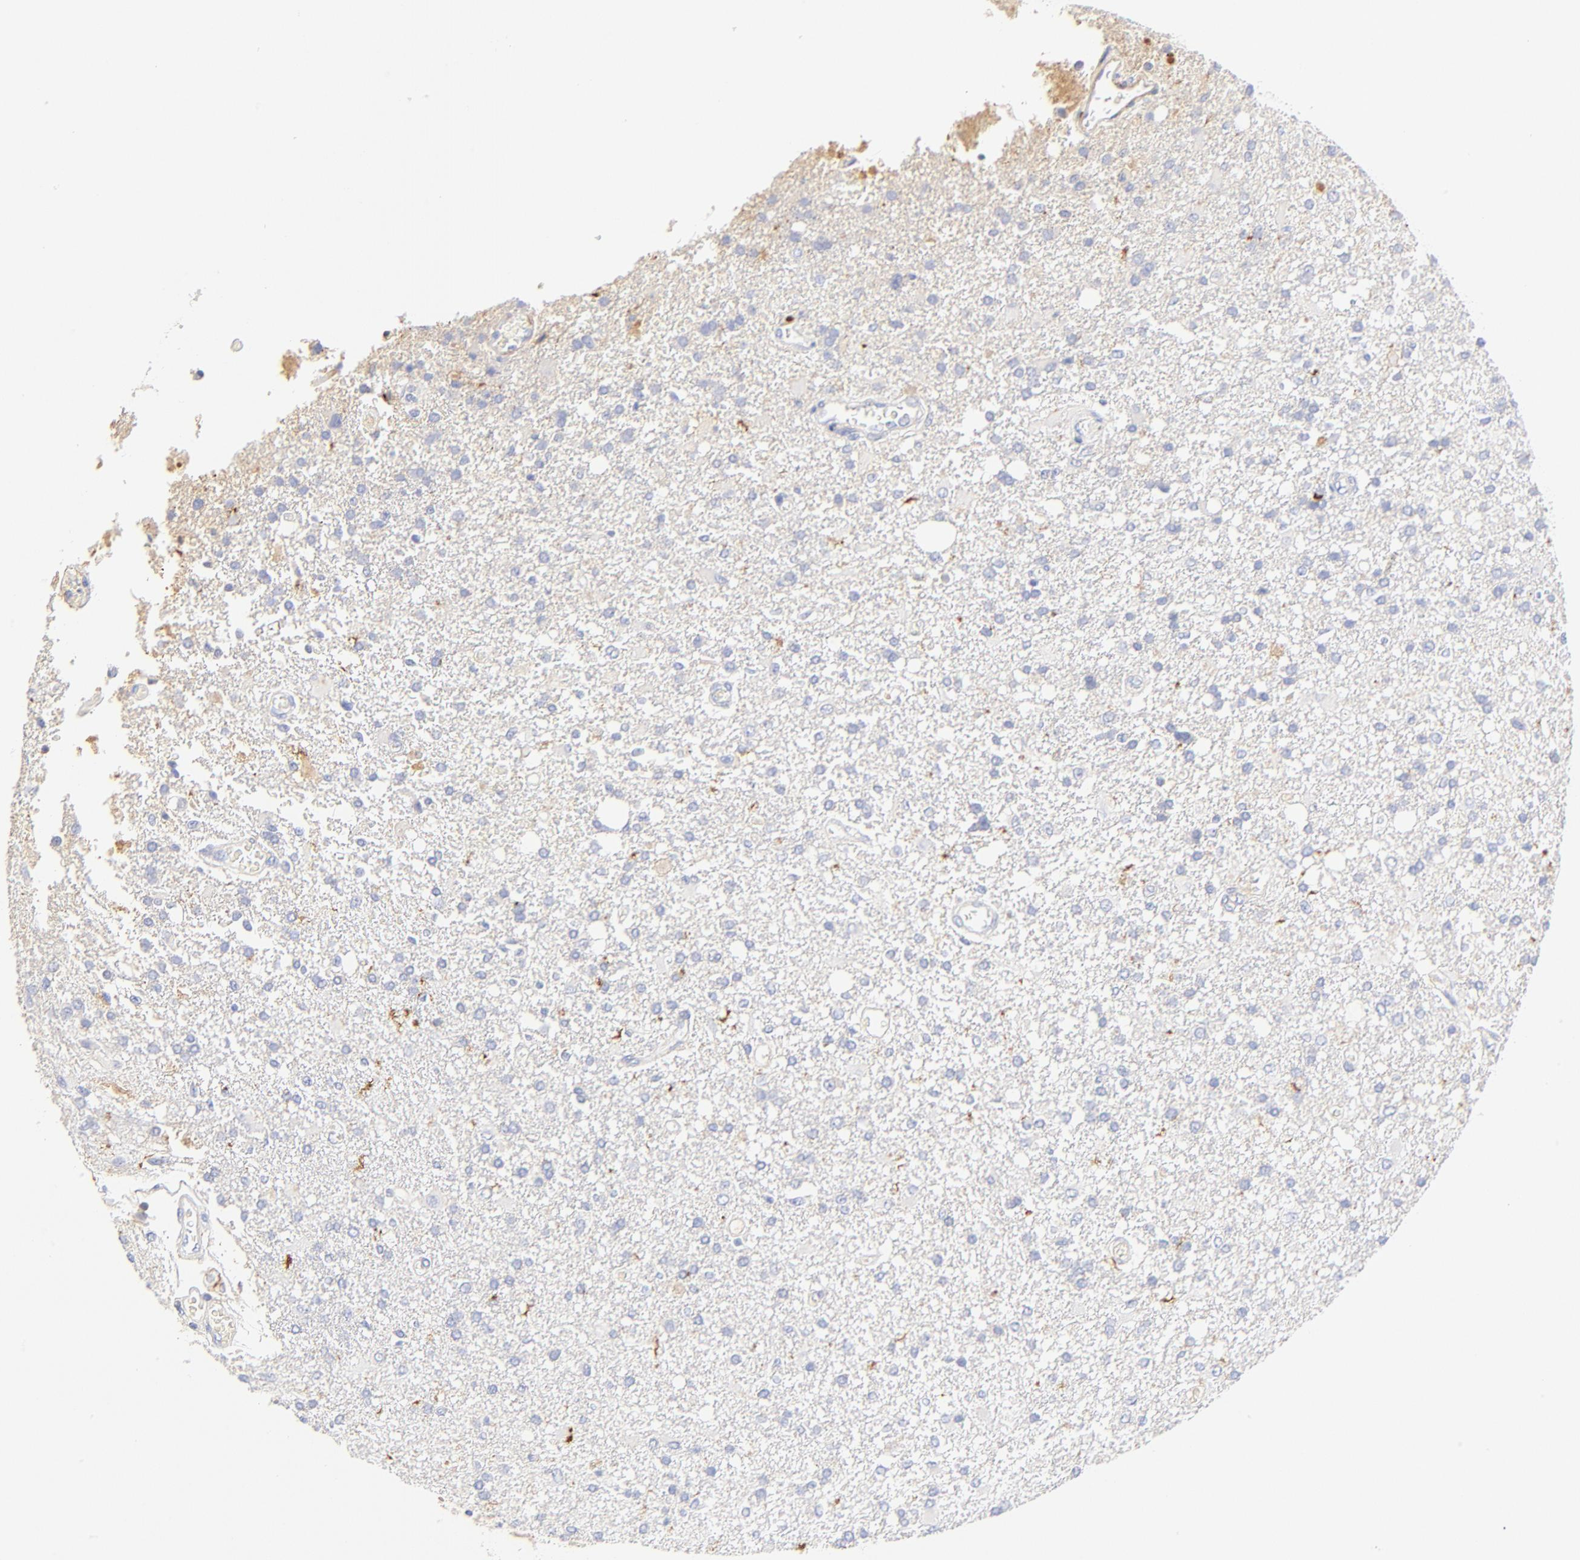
{"staining": {"intensity": "negative", "quantity": "none", "location": "none"}, "tissue": "glioma", "cell_type": "Tumor cells", "image_type": "cancer", "snomed": [{"axis": "morphology", "description": "Glioma, malignant, High grade"}, {"axis": "topography", "description": "Cerebral cortex"}], "caption": "Tumor cells show no significant positivity in glioma. The staining was performed using DAB (3,3'-diaminobenzidine) to visualize the protein expression in brown, while the nuclei were stained in blue with hematoxylin (Magnification: 20x).", "gene": "MDGA2", "patient": {"sex": "male", "age": 79}}